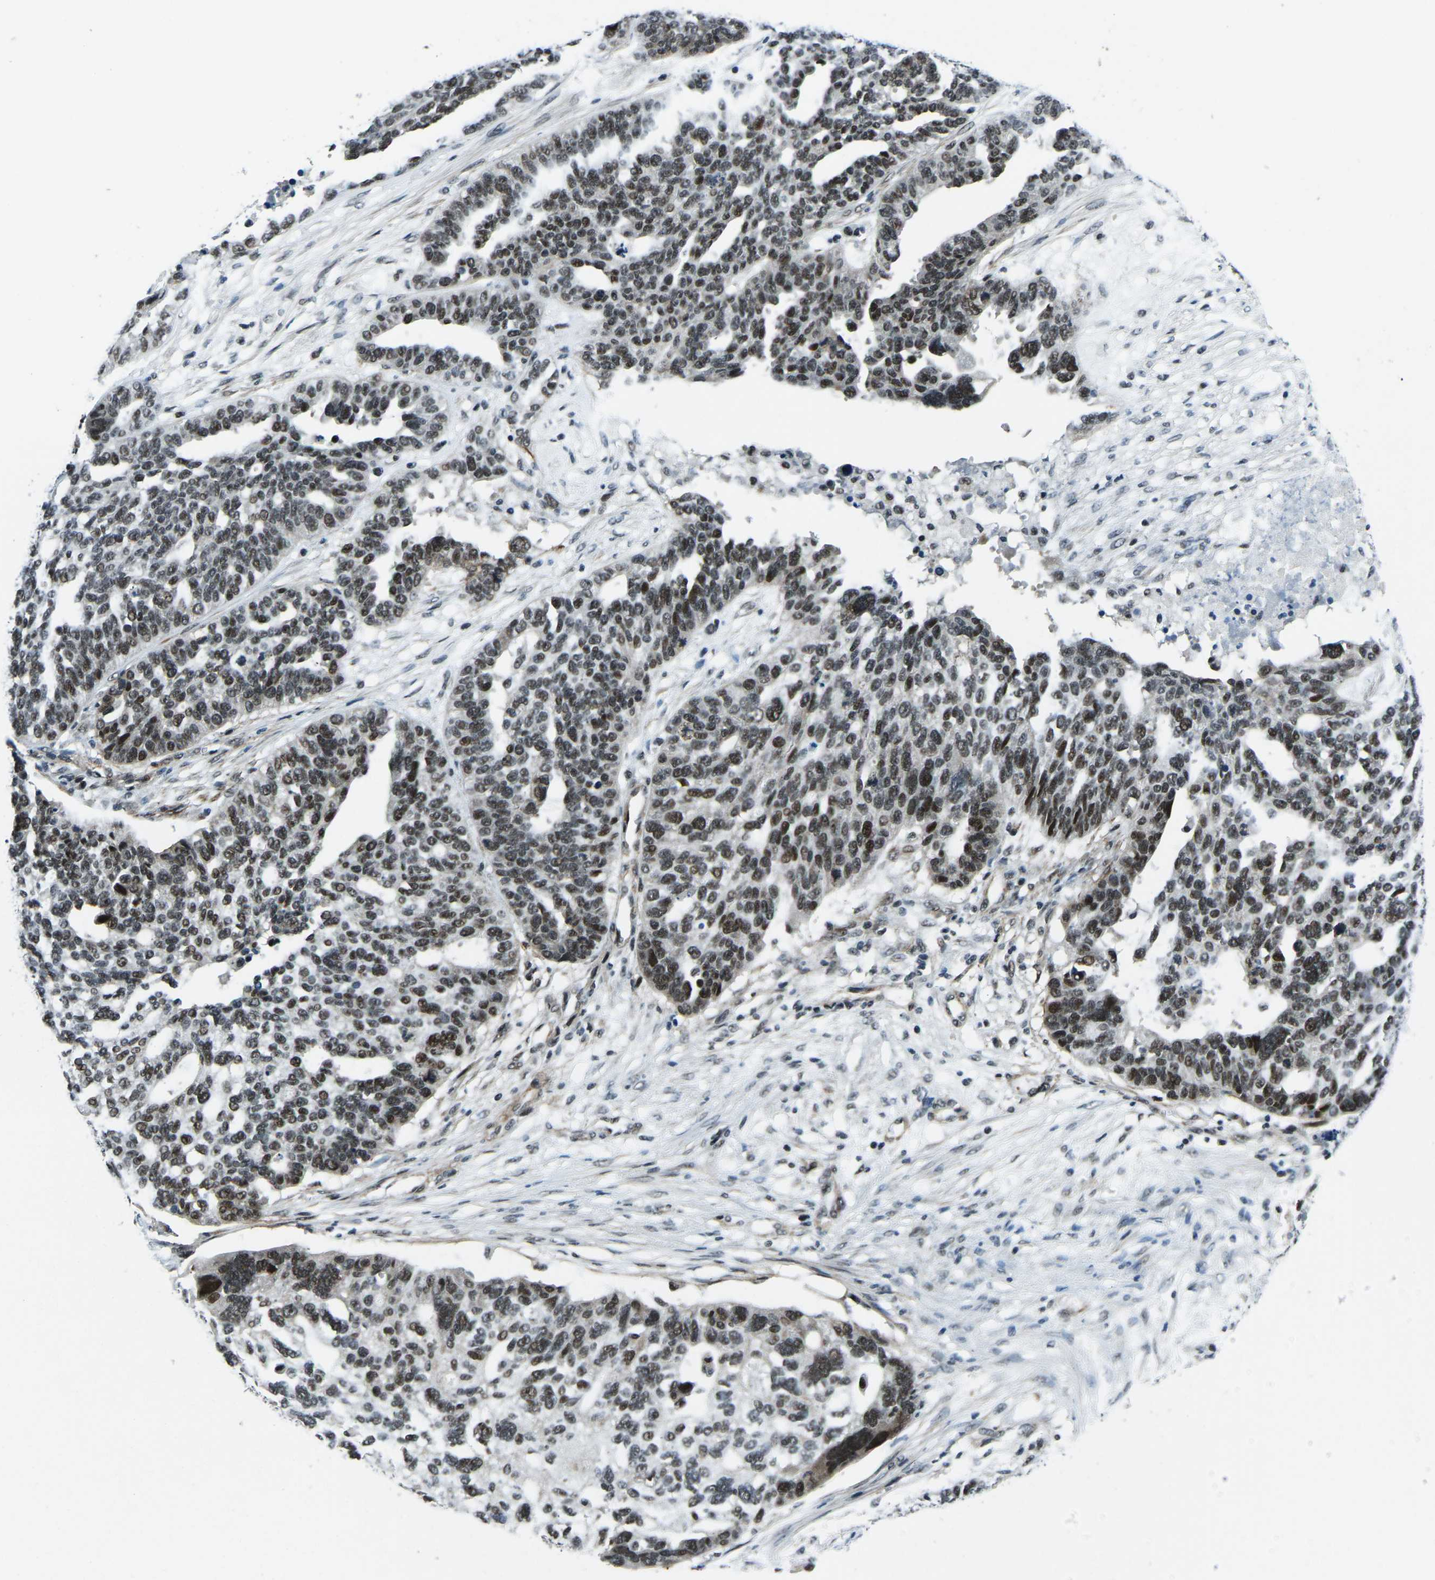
{"staining": {"intensity": "moderate", "quantity": ">75%", "location": "nuclear"}, "tissue": "ovarian cancer", "cell_type": "Tumor cells", "image_type": "cancer", "snomed": [{"axis": "morphology", "description": "Cystadenocarcinoma, serous, NOS"}, {"axis": "topography", "description": "Ovary"}], "caption": "DAB immunohistochemical staining of human ovarian serous cystadenocarcinoma displays moderate nuclear protein expression in about >75% of tumor cells.", "gene": "PRCC", "patient": {"sex": "female", "age": 59}}